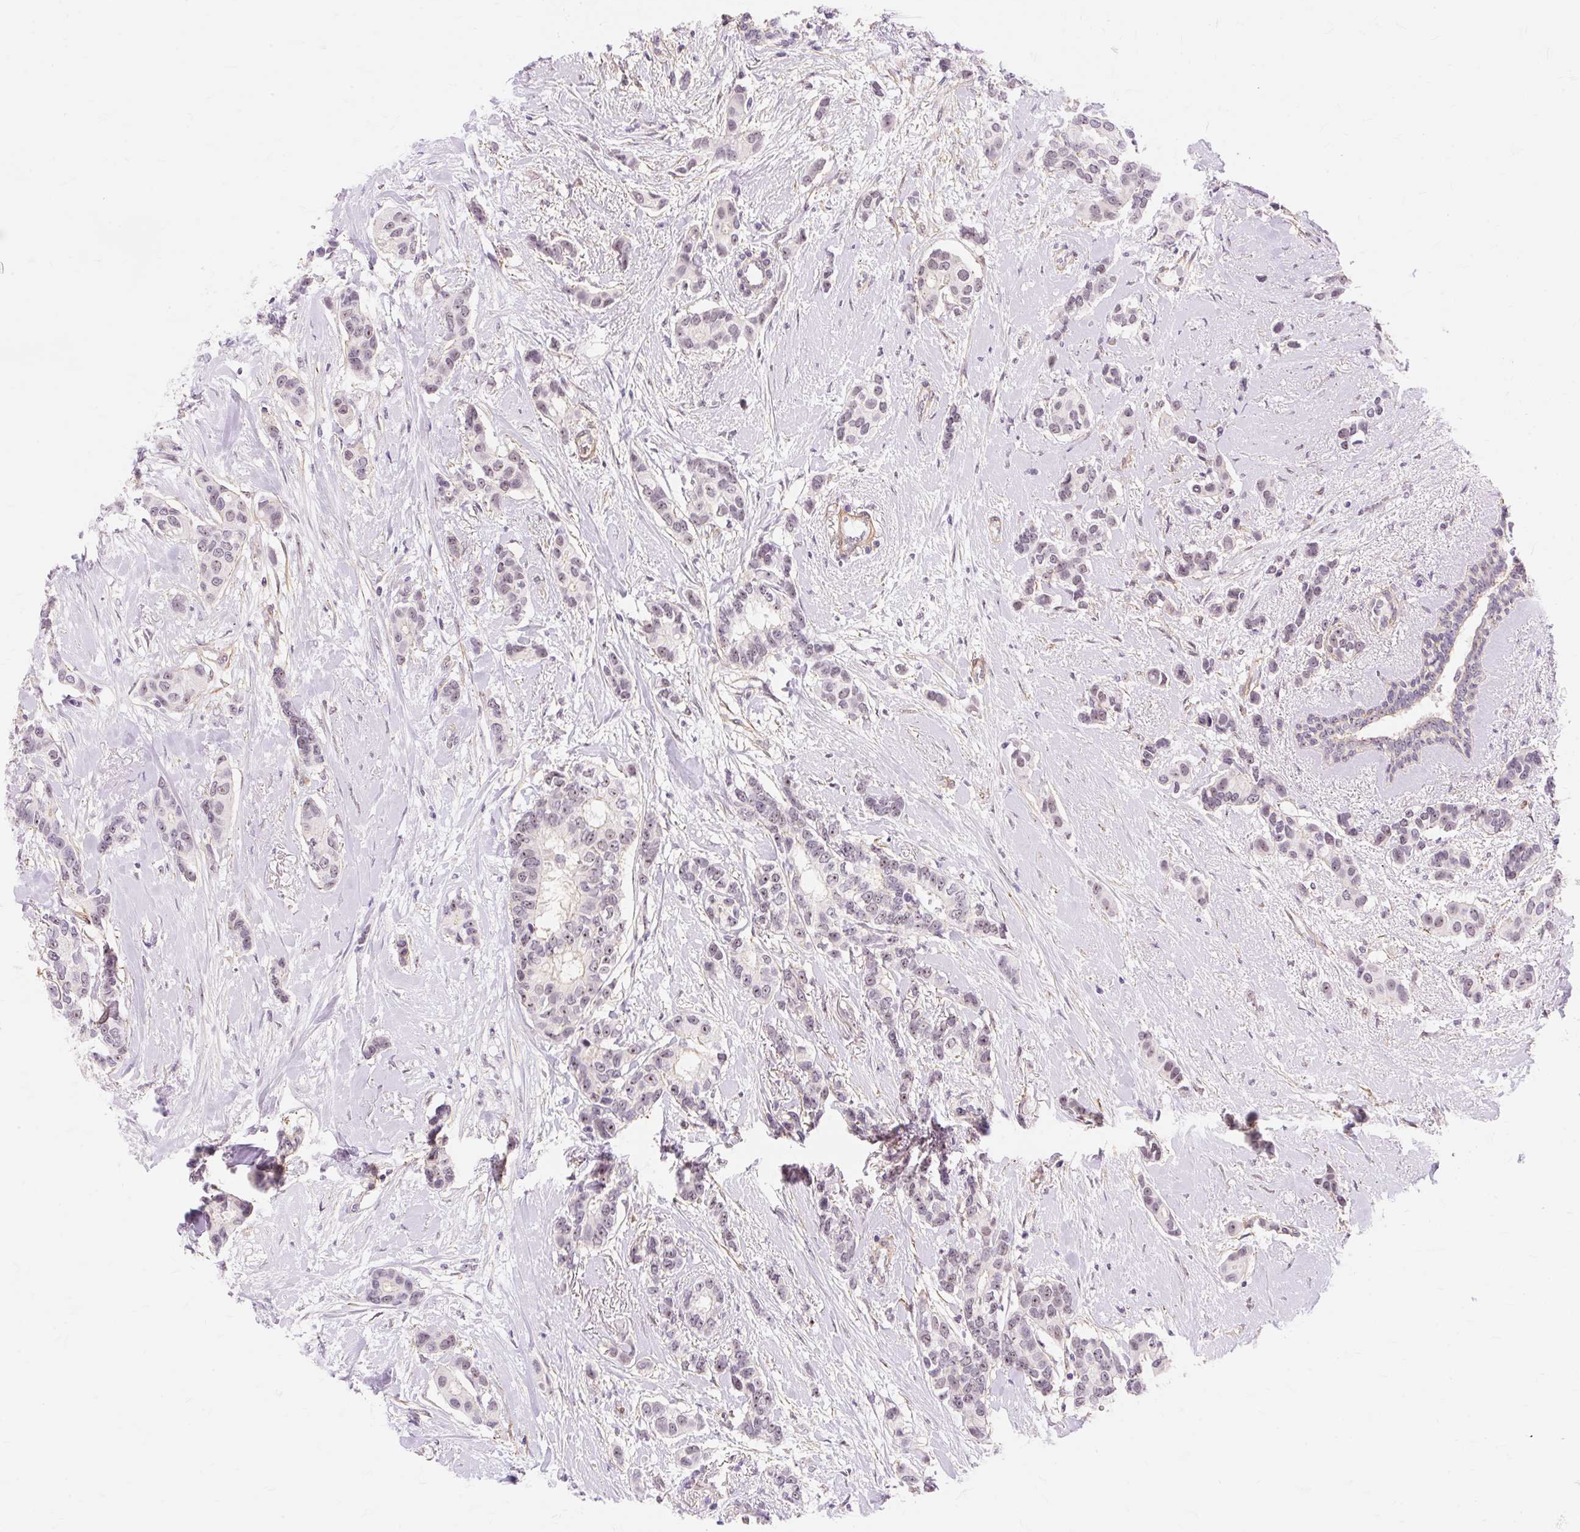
{"staining": {"intensity": "weak", "quantity": "25%-75%", "location": "nuclear"}, "tissue": "breast cancer", "cell_type": "Tumor cells", "image_type": "cancer", "snomed": [{"axis": "morphology", "description": "Duct carcinoma"}, {"axis": "topography", "description": "Breast"}], "caption": "DAB immunohistochemical staining of breast cancer reveals weak nuclear protein positivity in about 25%-75% of tumor cells.", "gene": "OBP2A", "patient": {"sex": "female", "age": 73}}